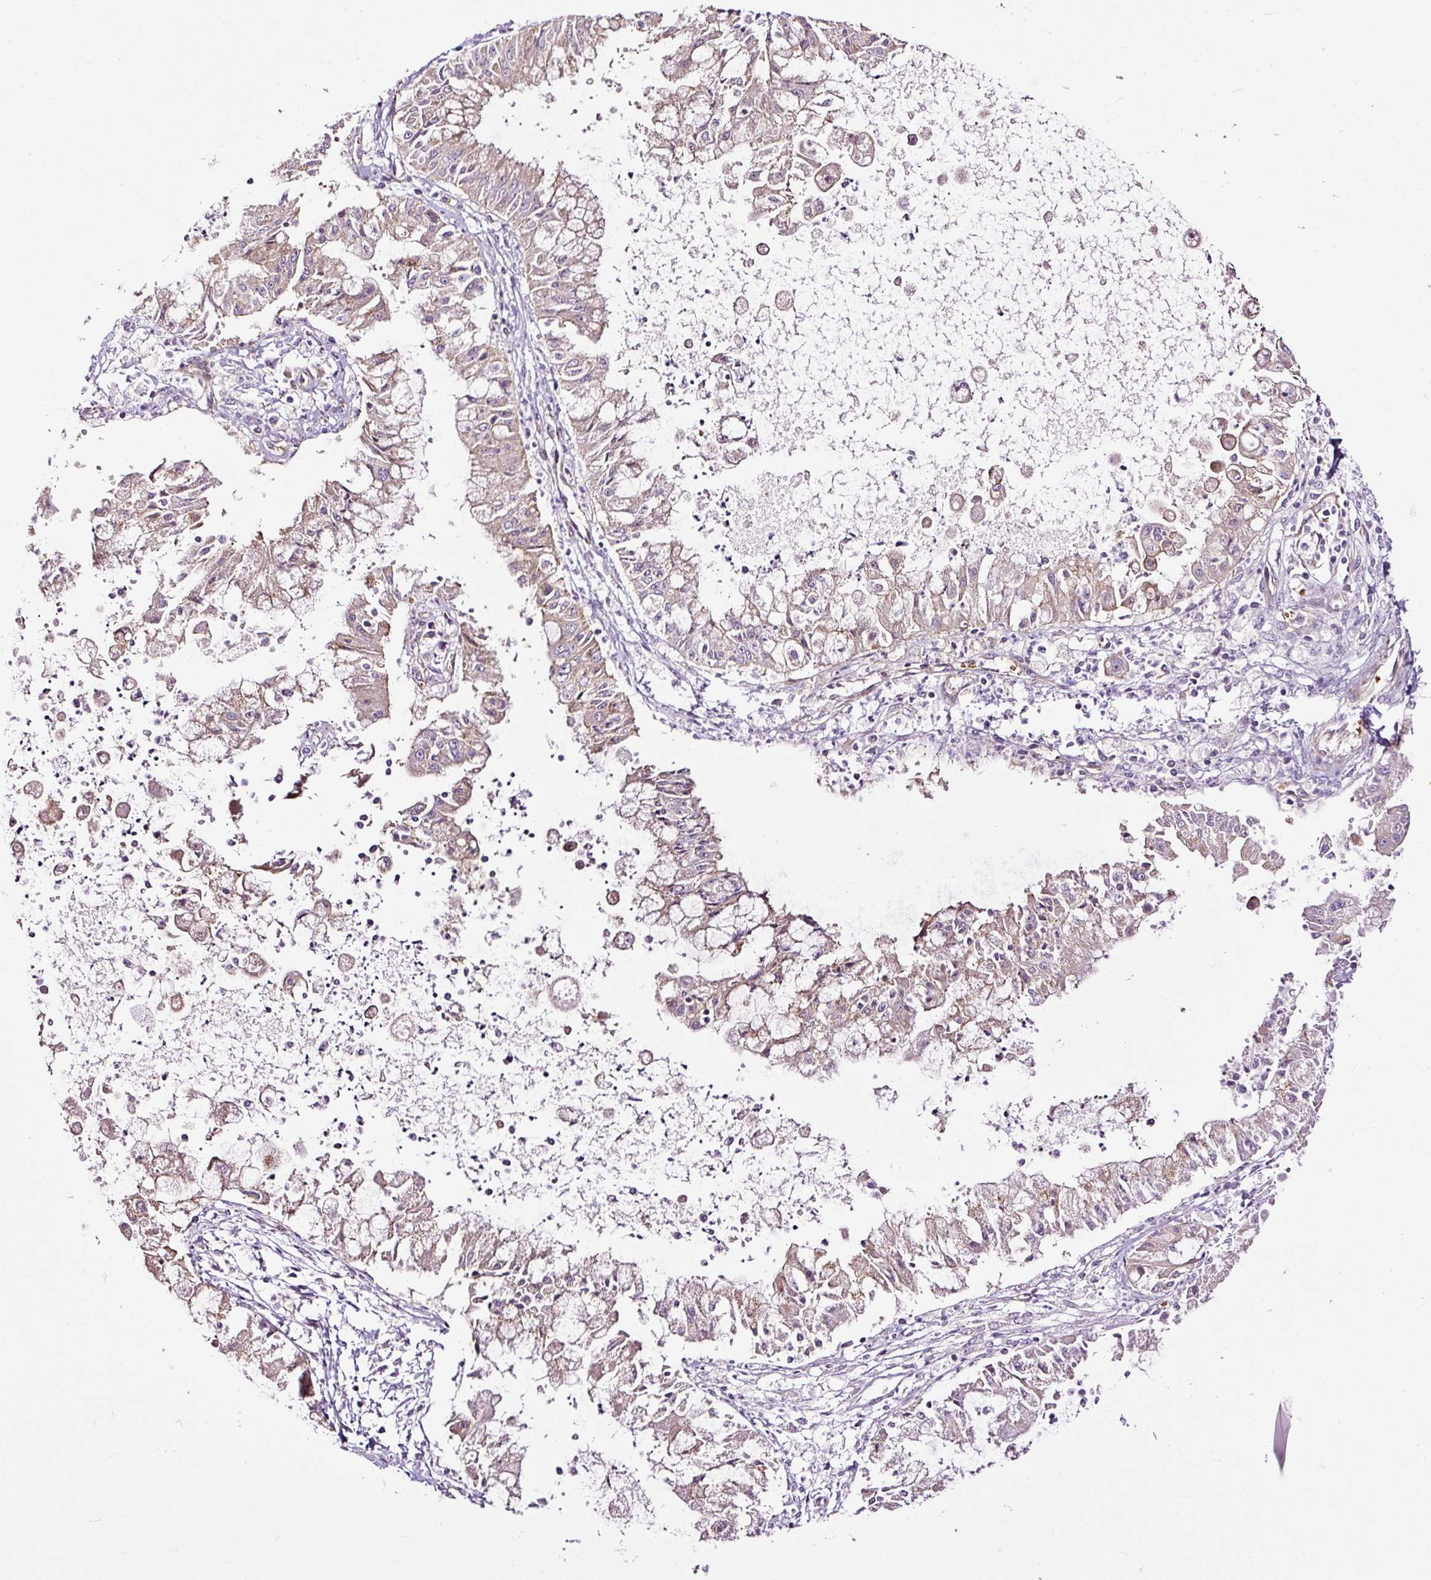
{"staining": {"intensity": "weak", "quantity": "25%-75%", "location": "cytoplasmic/membranous"}, "tissue": "ovarian cancer", "cell_type": "Tumor cells", "image_type": "cancer", "snomed": [{"axis": "morphology", "description": "Cystadenocarcinoma, mucinous, NOS"}, {"axis": "topography", "description": "Ovary"}], "caption": "DAB immunohistochemical staining of human ovarian cancer demonstrates weak cytoplasmic/membranous protein expression in approximately 25%-75% of tumor cells.", "gene": "USHBP1", "patient": {"sex": "female", "age": 70}}